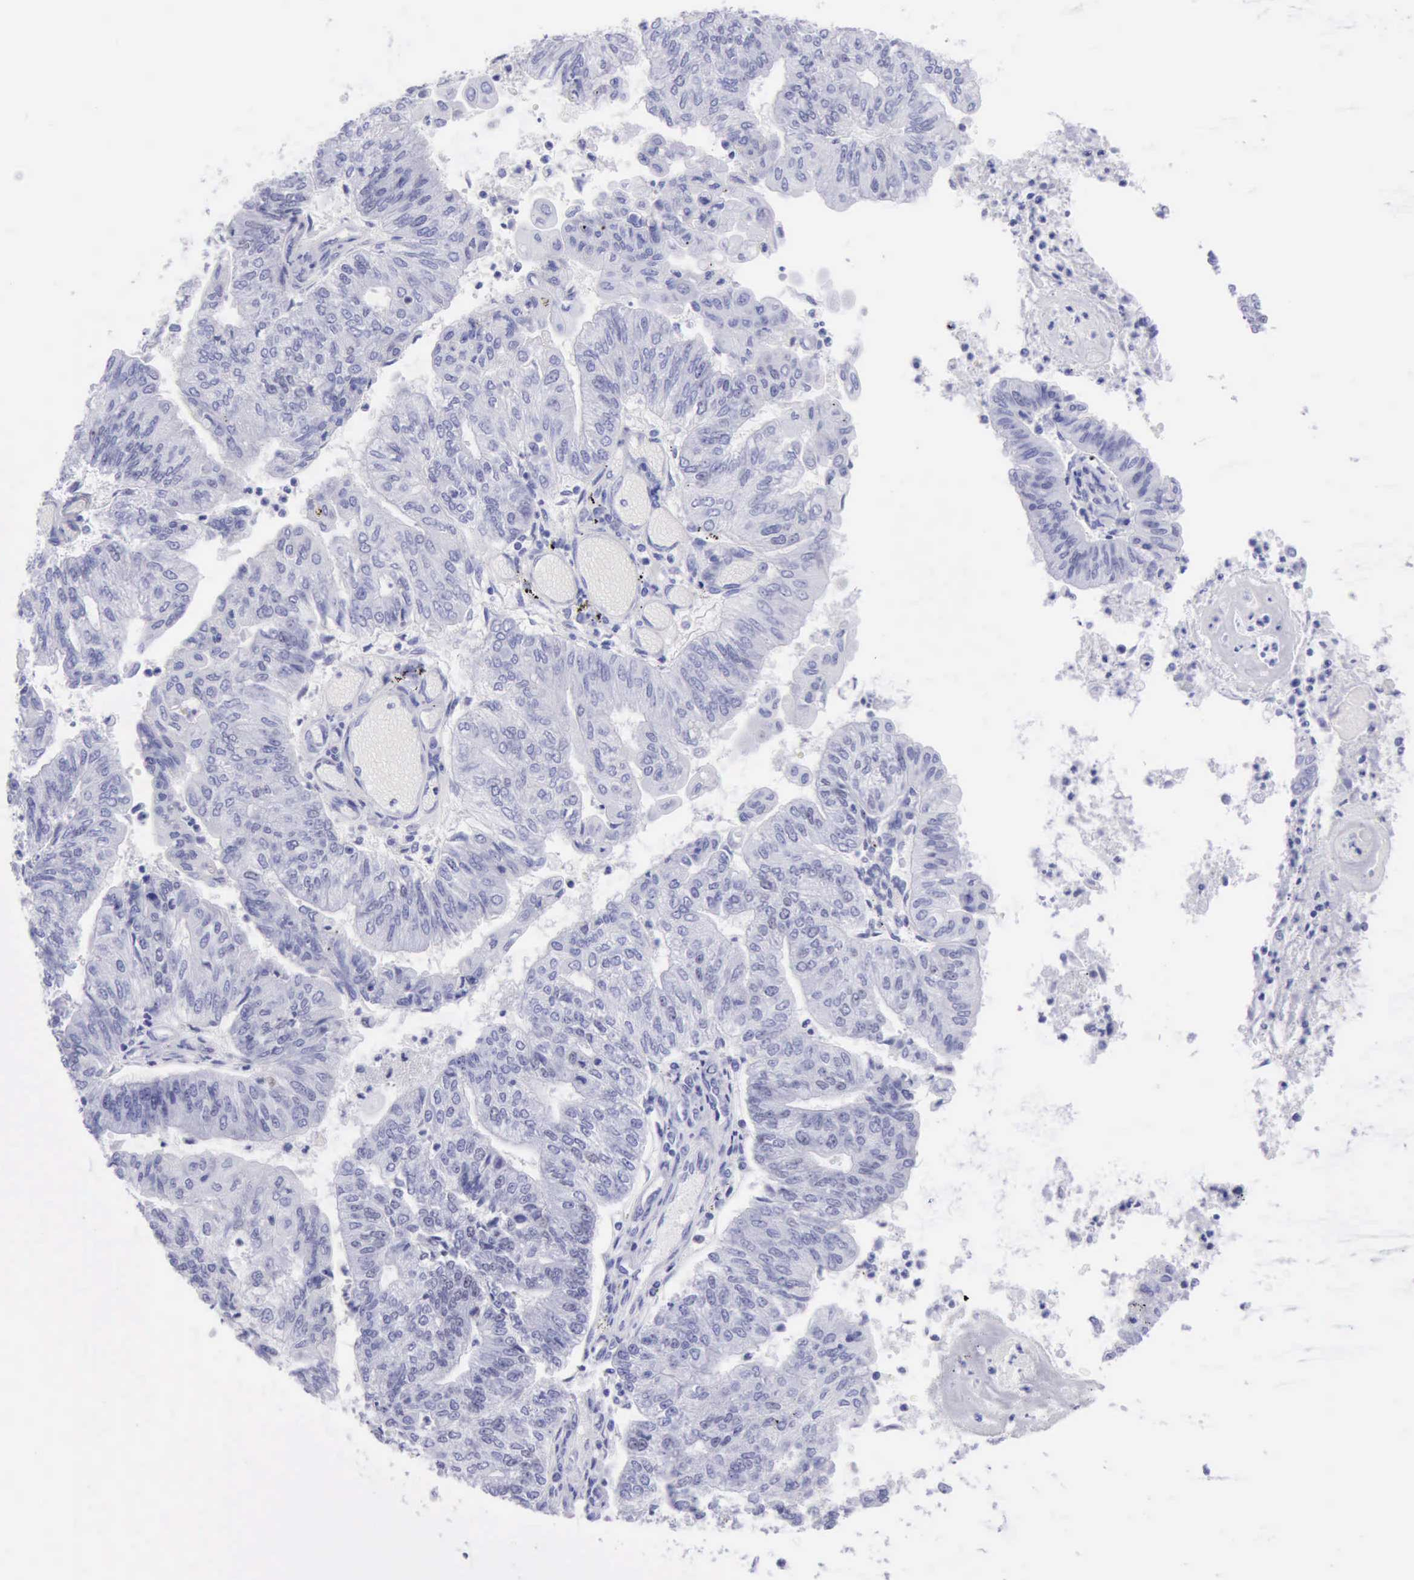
{"staining": {"intensity": "negative", "quantity": "none", "location": "none"}, "tissue": "endometrial cancer", "cell_type": "Tumor cells", "image_type": "cancer", "snomed": [{"axis": "morphology", "description": "Adenocarcinoma, NOS"}, {"axis": "topography", "description": "Endometrium"}], "caption": "The photomicrograph reveals no significant expression in tumor cells of adenocarcinoma (endometrial).", "gene": "MCM2", "patient": {"sex": "female", "age": 59}}